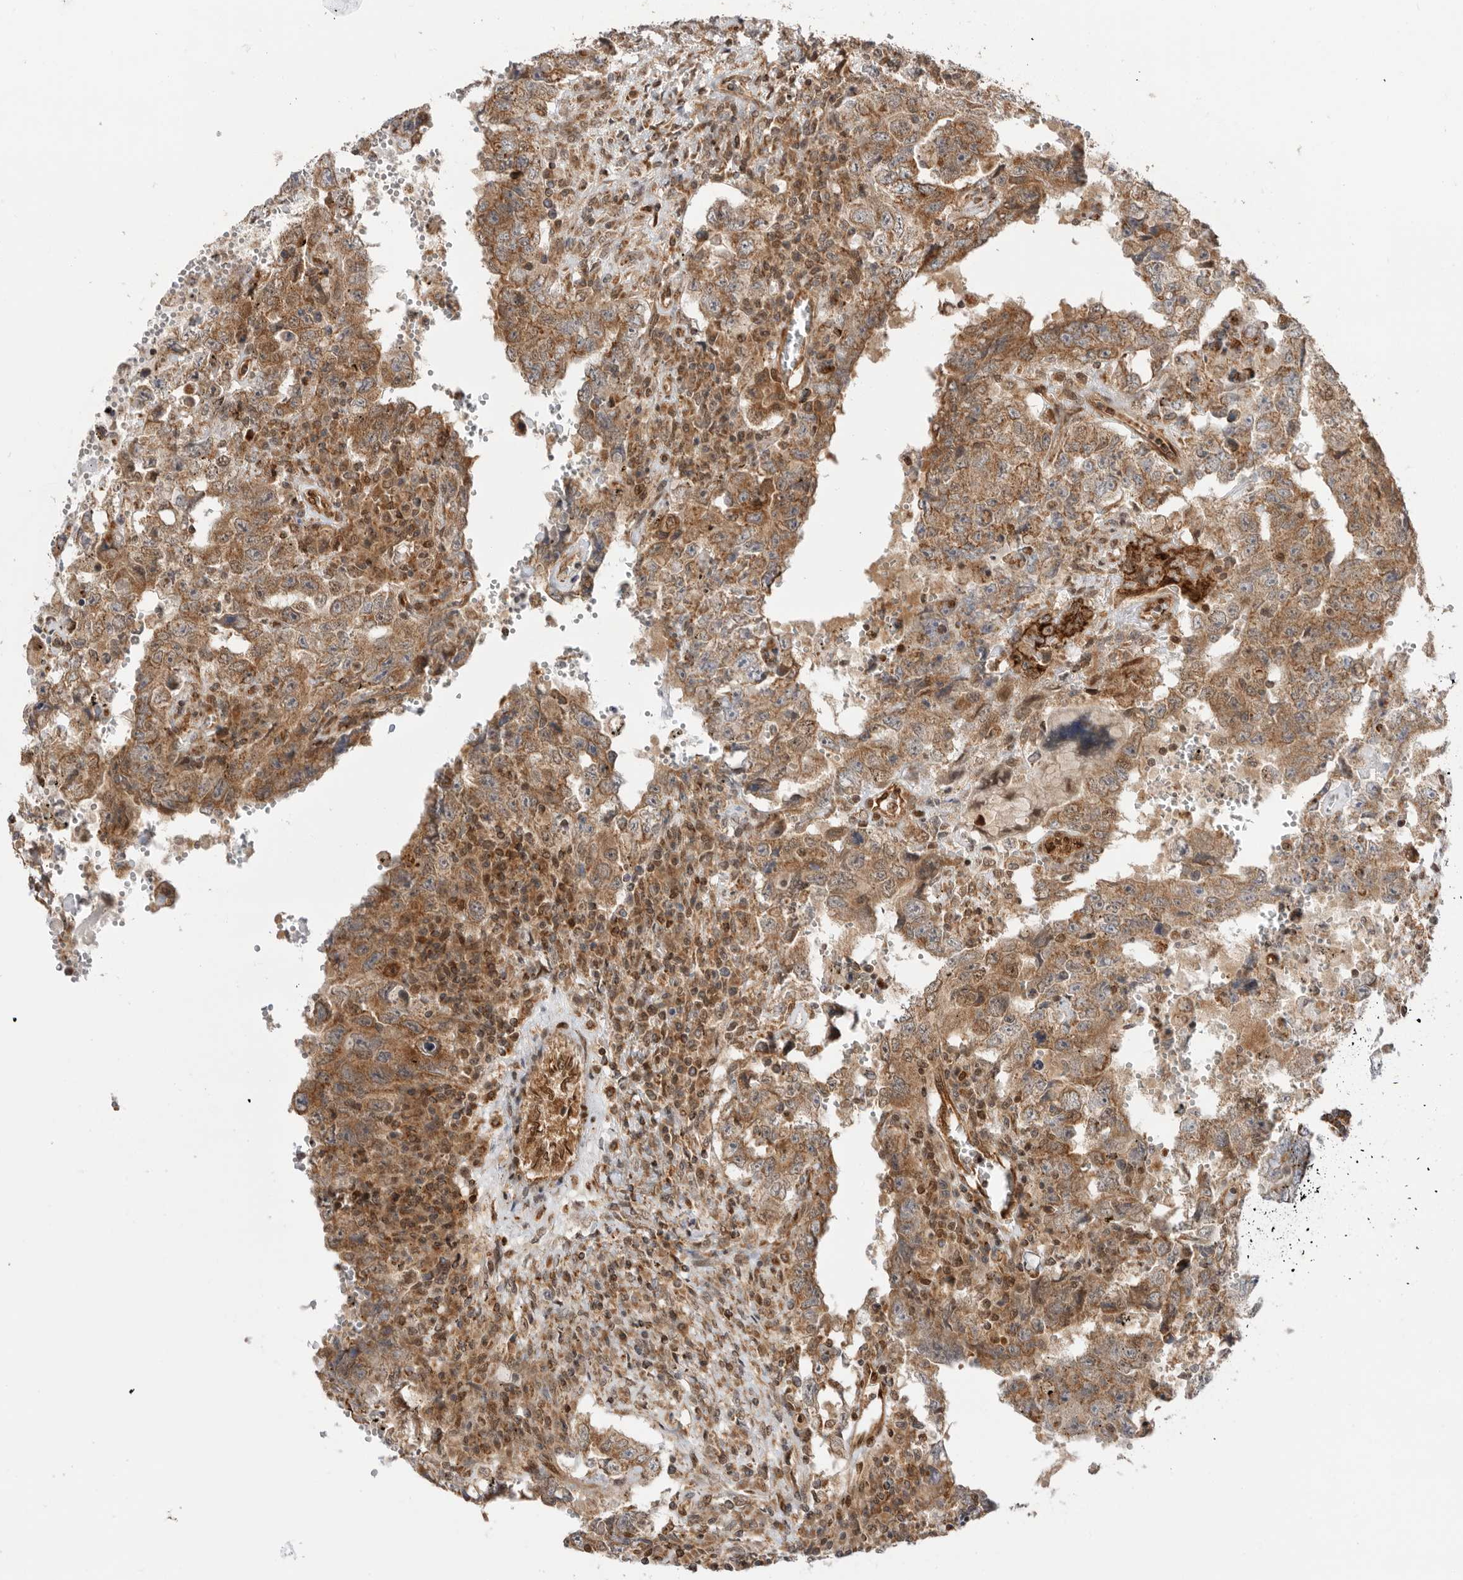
{"staining": {"intensity": "moderate", "quantity": ">75%", "location": "cytoplasmic/membranous"}, "tissue": "testis cancer", "cell_type": "Tumor cells", "image_type": "cancer", "snomed": [{"axis": "morphology", "description": "Carcinoma, Embryonal, NOS"}, {"axis": "topography", "description": "Testis"}], "caption": "Tumor cells show moderate cytoplasmic/membranous expression in approximately >75% of cells in testis cancer (embryonal carcinoma).", "gene": "DCAF8", "patient": {"sex": "male", "age": 26}}